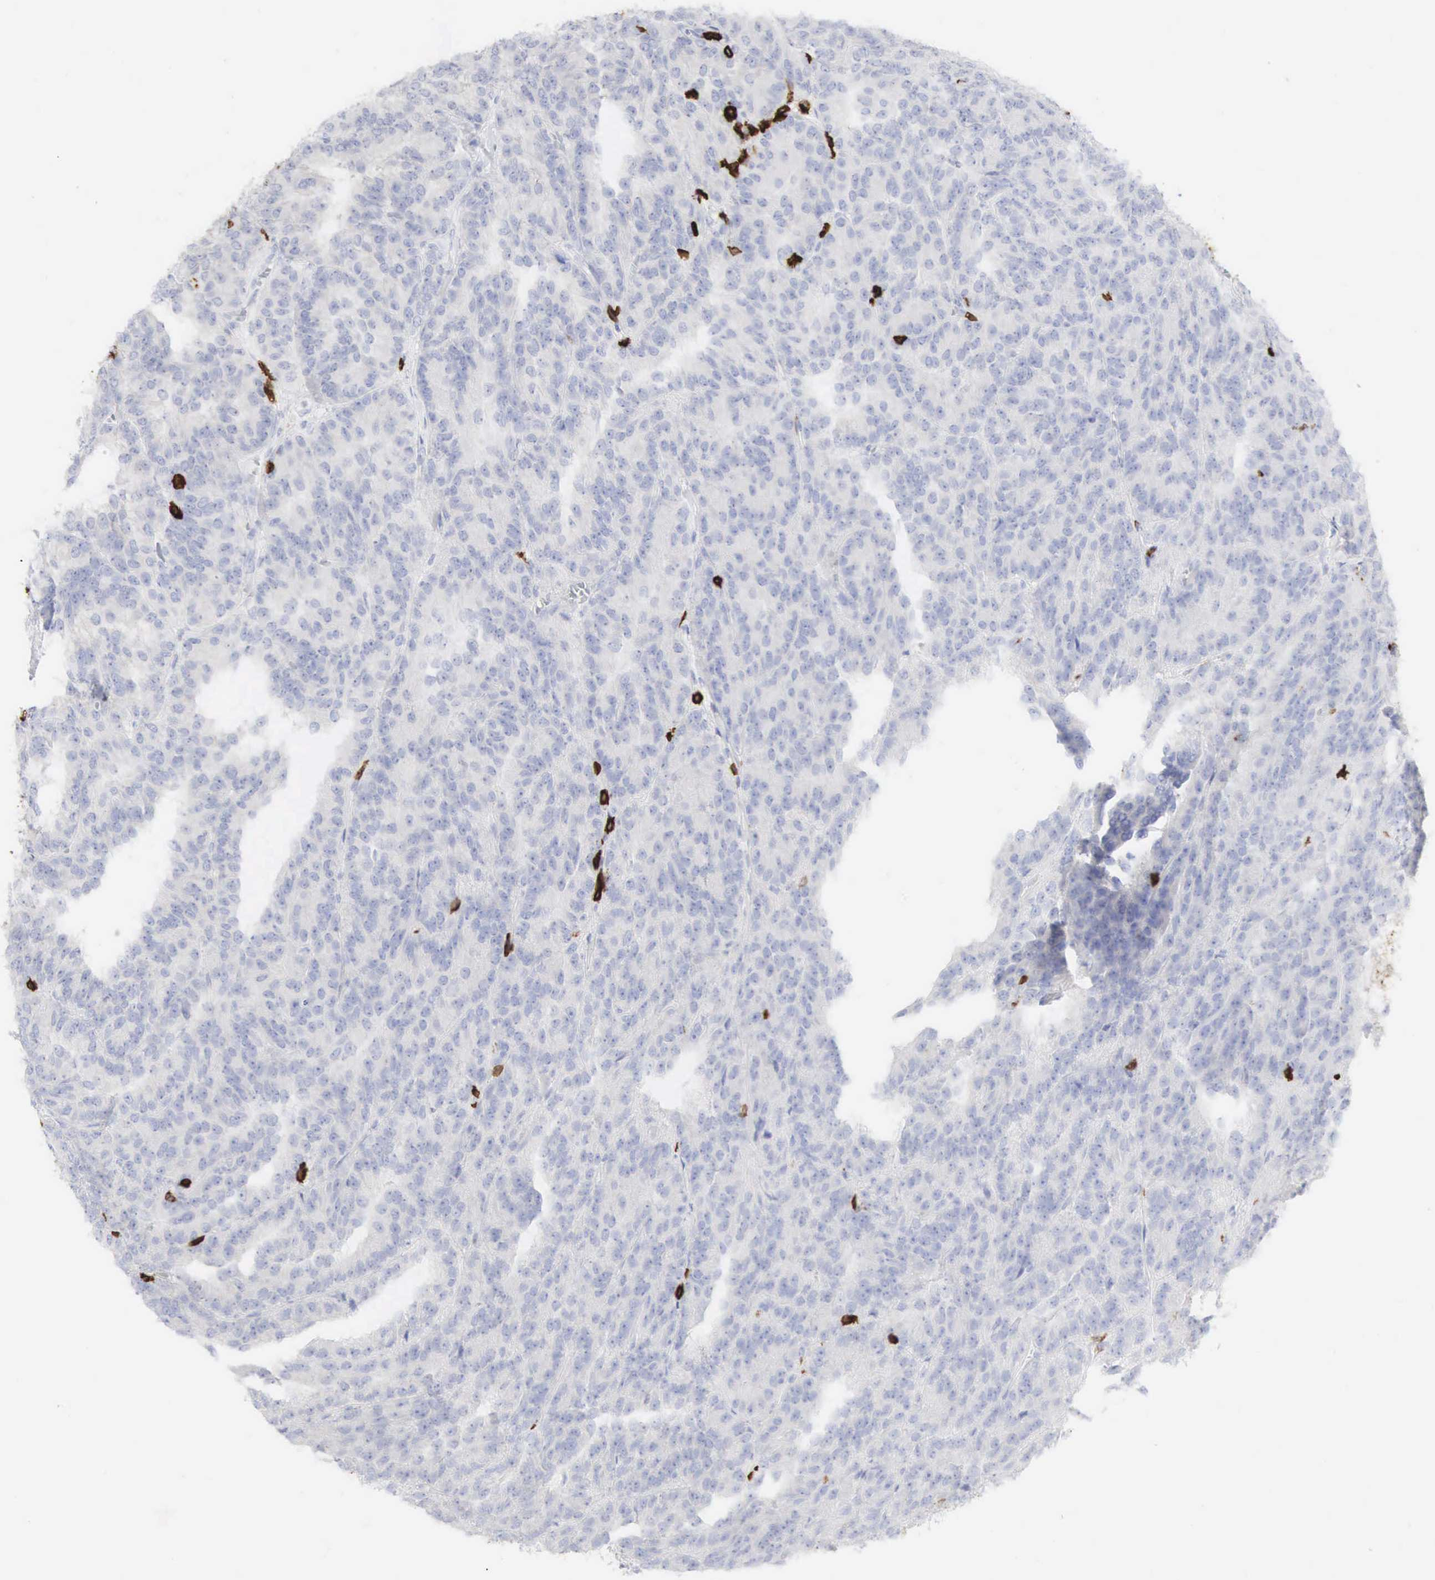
{"staining": {"intensity": "negative", "quantity": "none", "location": "none"}, "tissue": "renal cancer", "cell_type": "Tumor cells", "image_type": "cancer", "snomed": [{"axis": "morphology", "description": "Adenocarcinoma, NOS"}, {"axis": "topography", "description": "Kidney"}], "caption": "Tumor cells show no significant protein positivity in adenocarcinoma (renal).", "gene": "CD8A", "patient": {"sex": "male", "age": 46}}